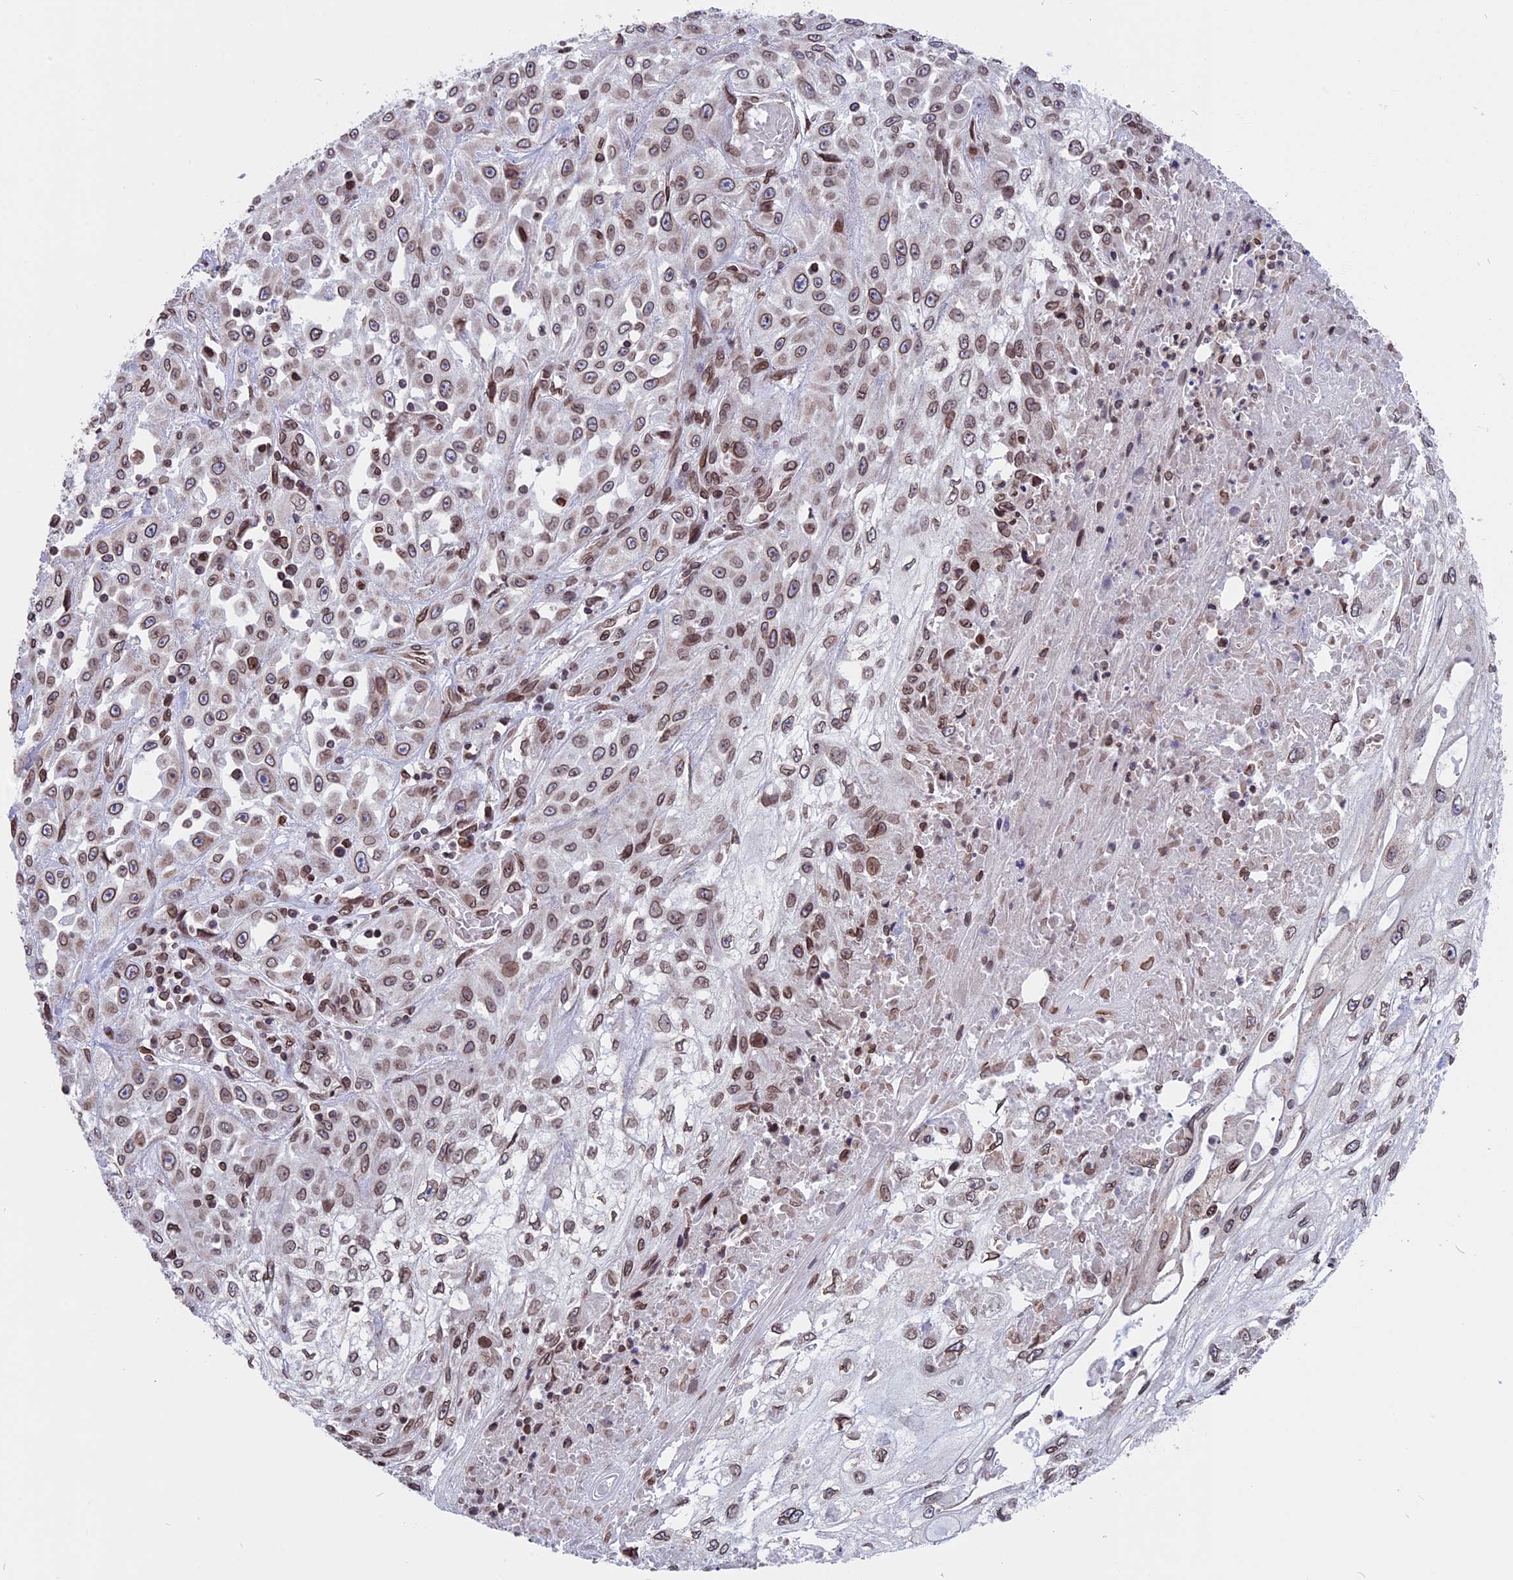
{"staining": {"intensity": "moderate", "quantity": ">75%", "location": "cytoplasmic/membranous,nuclear"}, "tissue": "skin cancer", "cell_type": "Tumor cells", "image_type": "cancer", "snomed": [{"axis": "morphology", "description": "Squamous cell carcinoma, NOS"}, {"axis": "morphology", "description": "Squamous cell carcinoma, metastatic, NOS"}, {"axis": "topography", "description": "Skin"}, {"axis": "topography", "description": "Lymph node"}], "caption": "This is a histology image of immunohistochemistry (IHC) staining of skin cancer (squamous cell carcinoma), which shows moderate positivity in the cytoplasmic/membranous and nuclear of tumor cells.", "gene": "PTCHD4", "patient": {"sex": "male", "age": 75}}